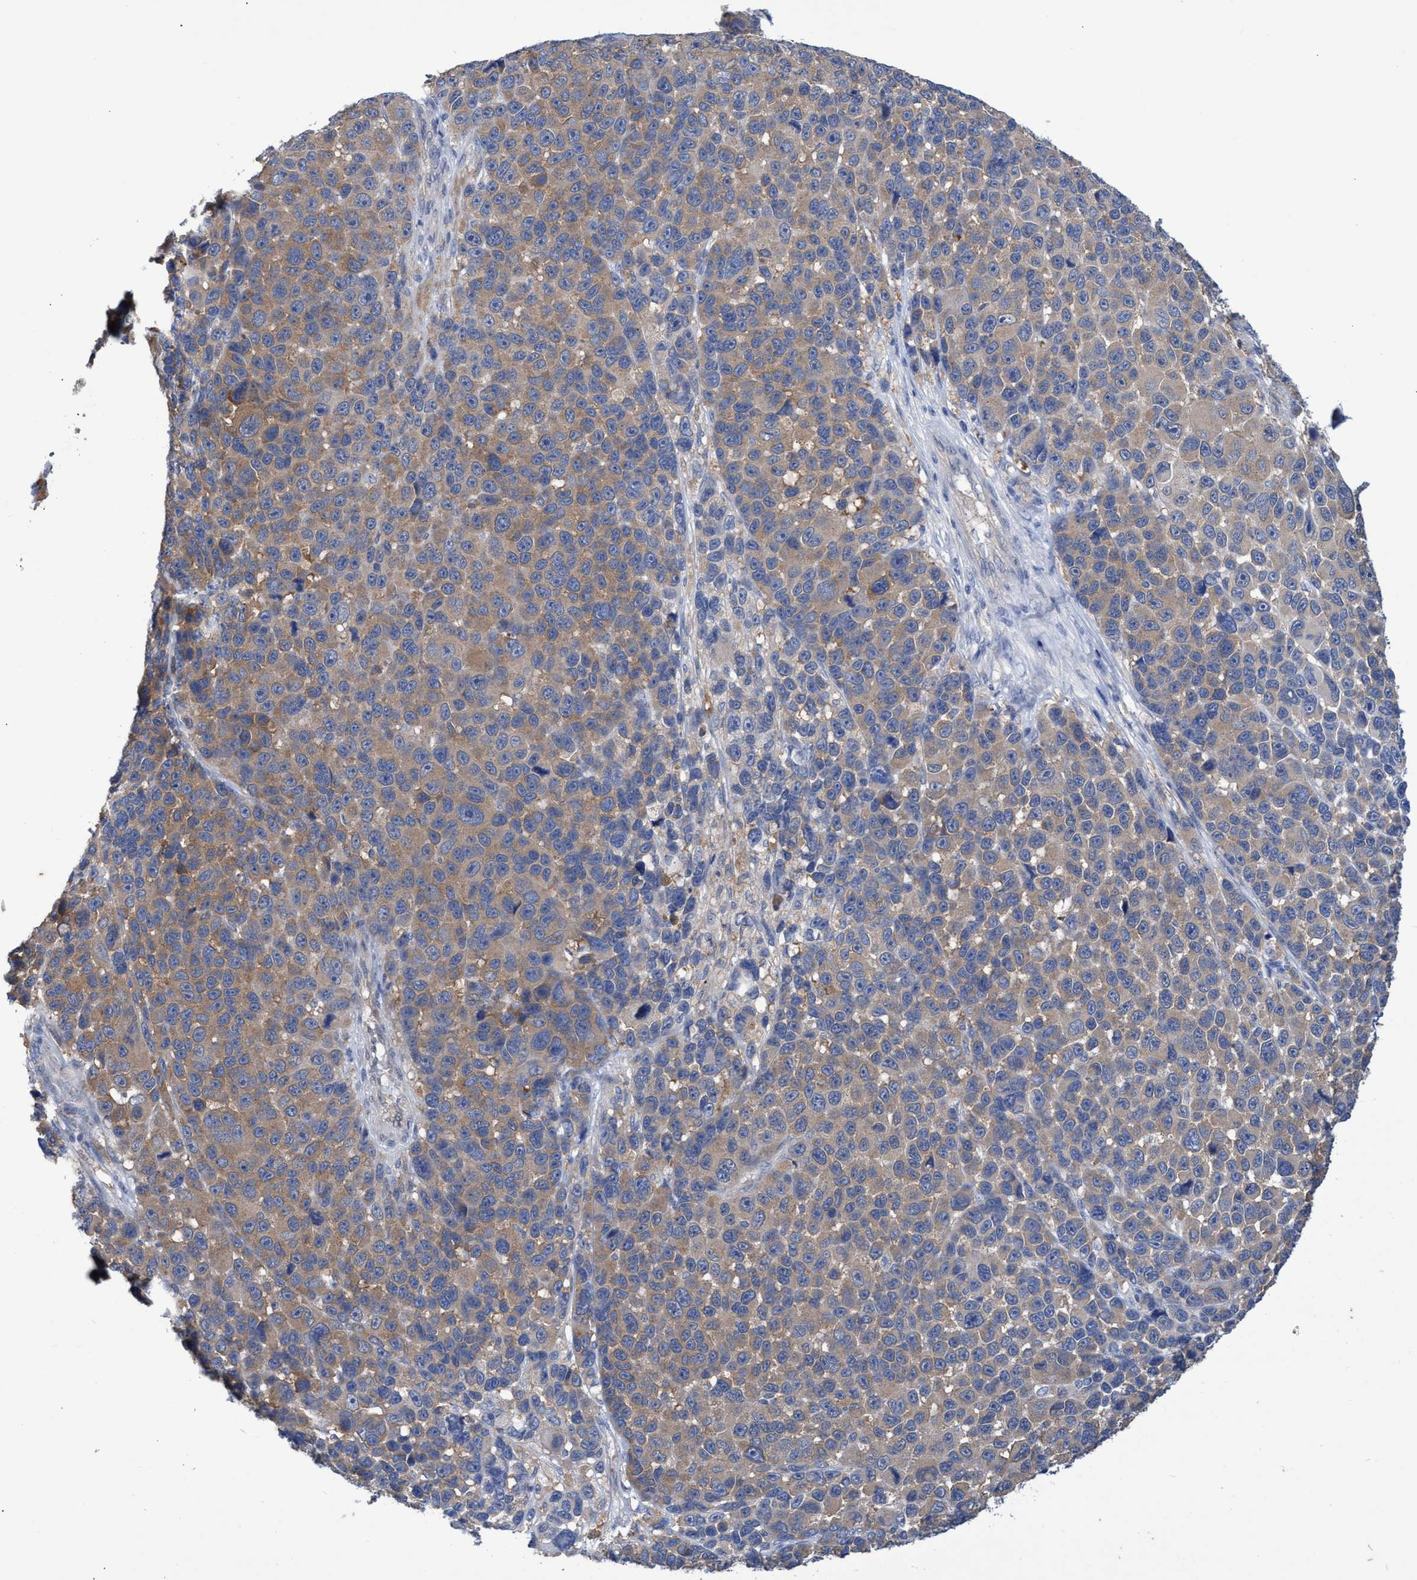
{"staining": {"intensity": "weak", "quantity": ">75%", "location": "cytoplasmic/membranous"}, "tissue": "melanoma", "cell_type": "Tumor cells", "image_type": "cancer", "snomed": [{"axis": "morphology", "description": "Malignant melanoma, NOS"}, {"axis": "topography", "description": "Skin"}], "caption": "Melanoma was stained to show a protein in brown. There is low levels of weak cytoplasmic/membranous staining in approximately >75% of tumor cells. (Stains: DAB in brown, nuclei in blue, Microscopy: brightfield microscopy at high magnification).", "gene": "SVEP1", "patient": {"sex": "male", "age": 53}}